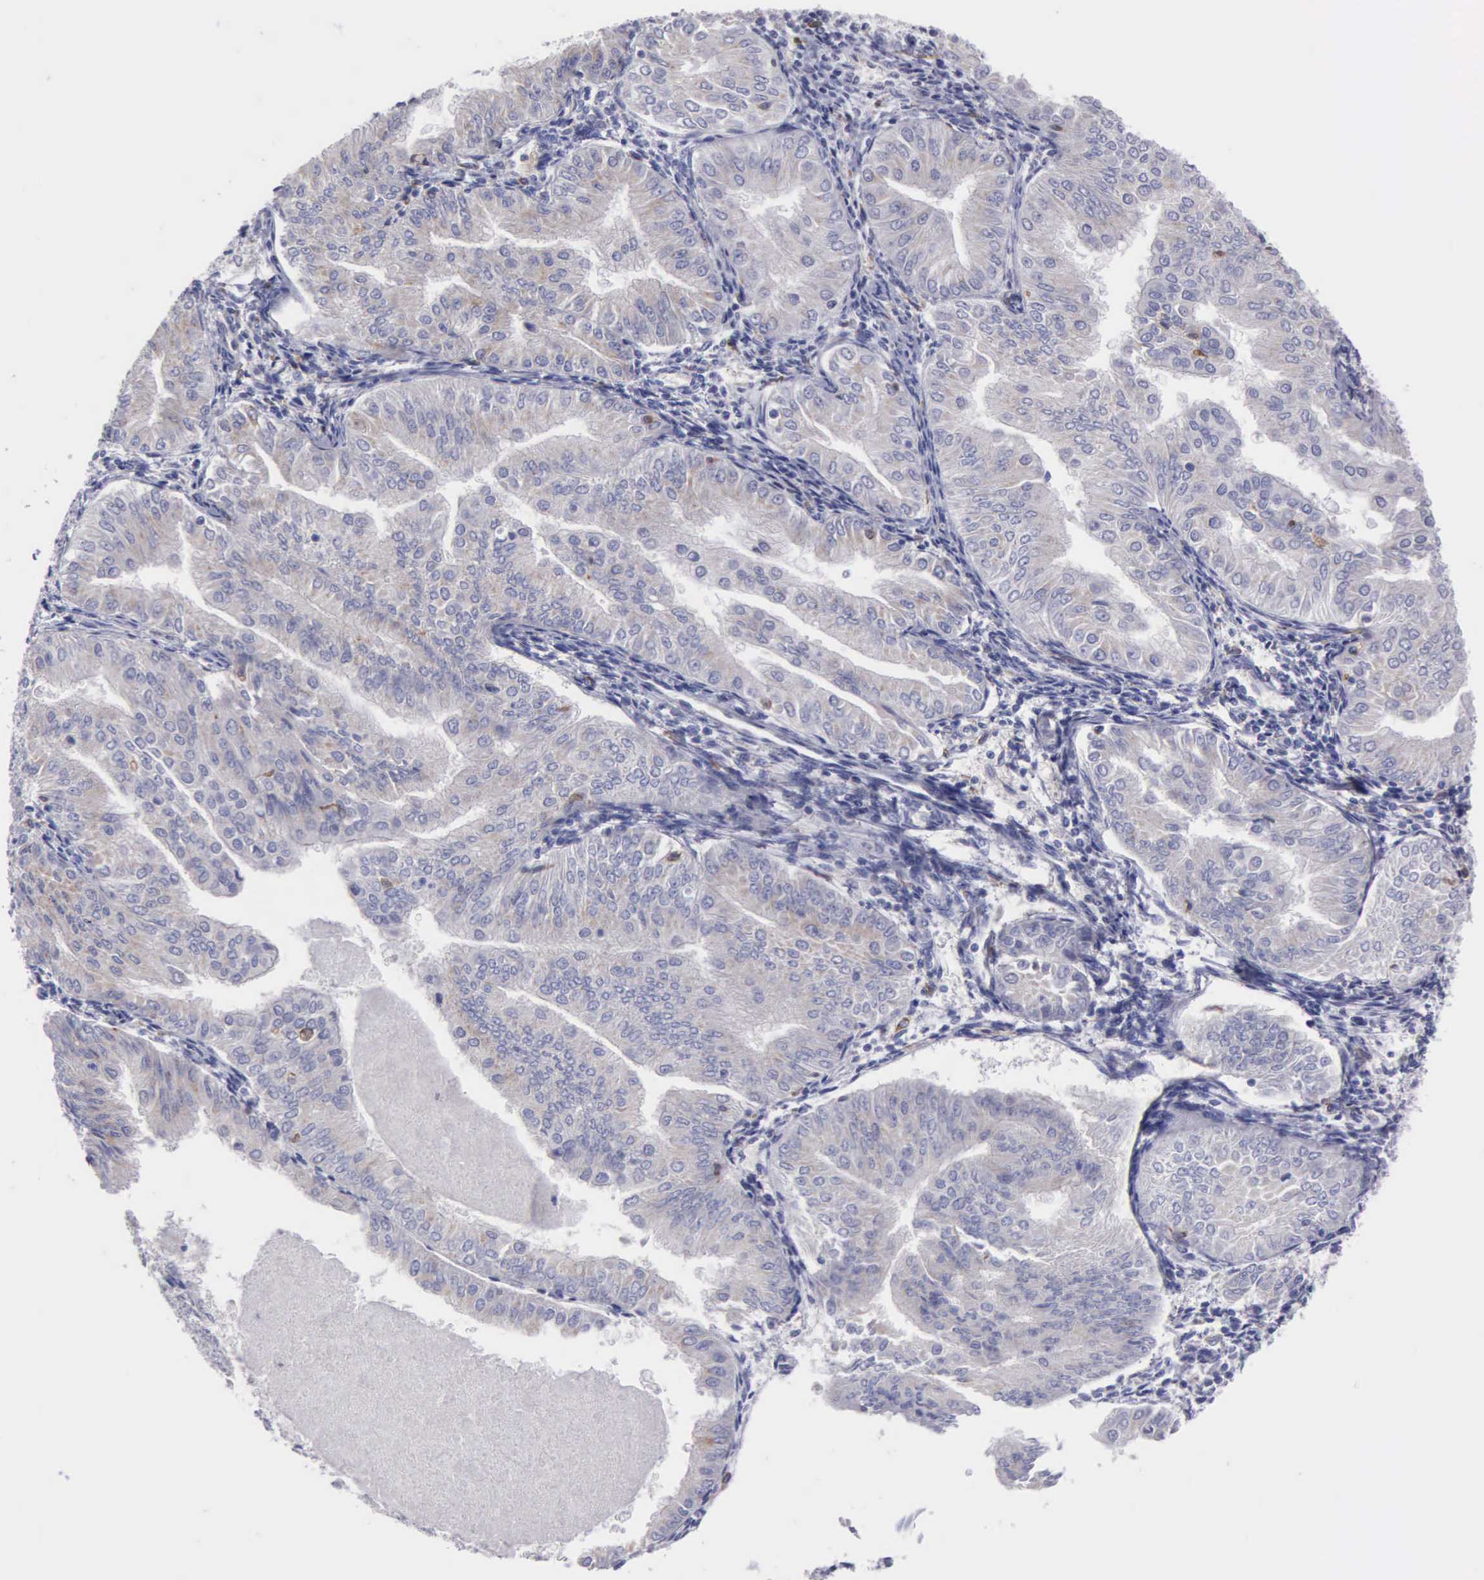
{"staining": {"intensity": "weak", "quantity": "<25%", "location": "cytoplasmic/membranous"}, "tissue": "endometrial cancer", "cell_type": "Tumor cells", "image_type": "cancer", "snomed": [{"axis": "morphology", "description": "Adenocarcinoma, NOS"}, {"axis": "topography", "description": "Endometrium"}], "caption": "DAB immunohistochemical staining of human endometrial adenocarcinoma displays no significant staining in tumor cells. (IHC, brightfield microscopy, high magnification).", "gene": "TYRP1", "patient": {"sex": "female", "age": 53}}